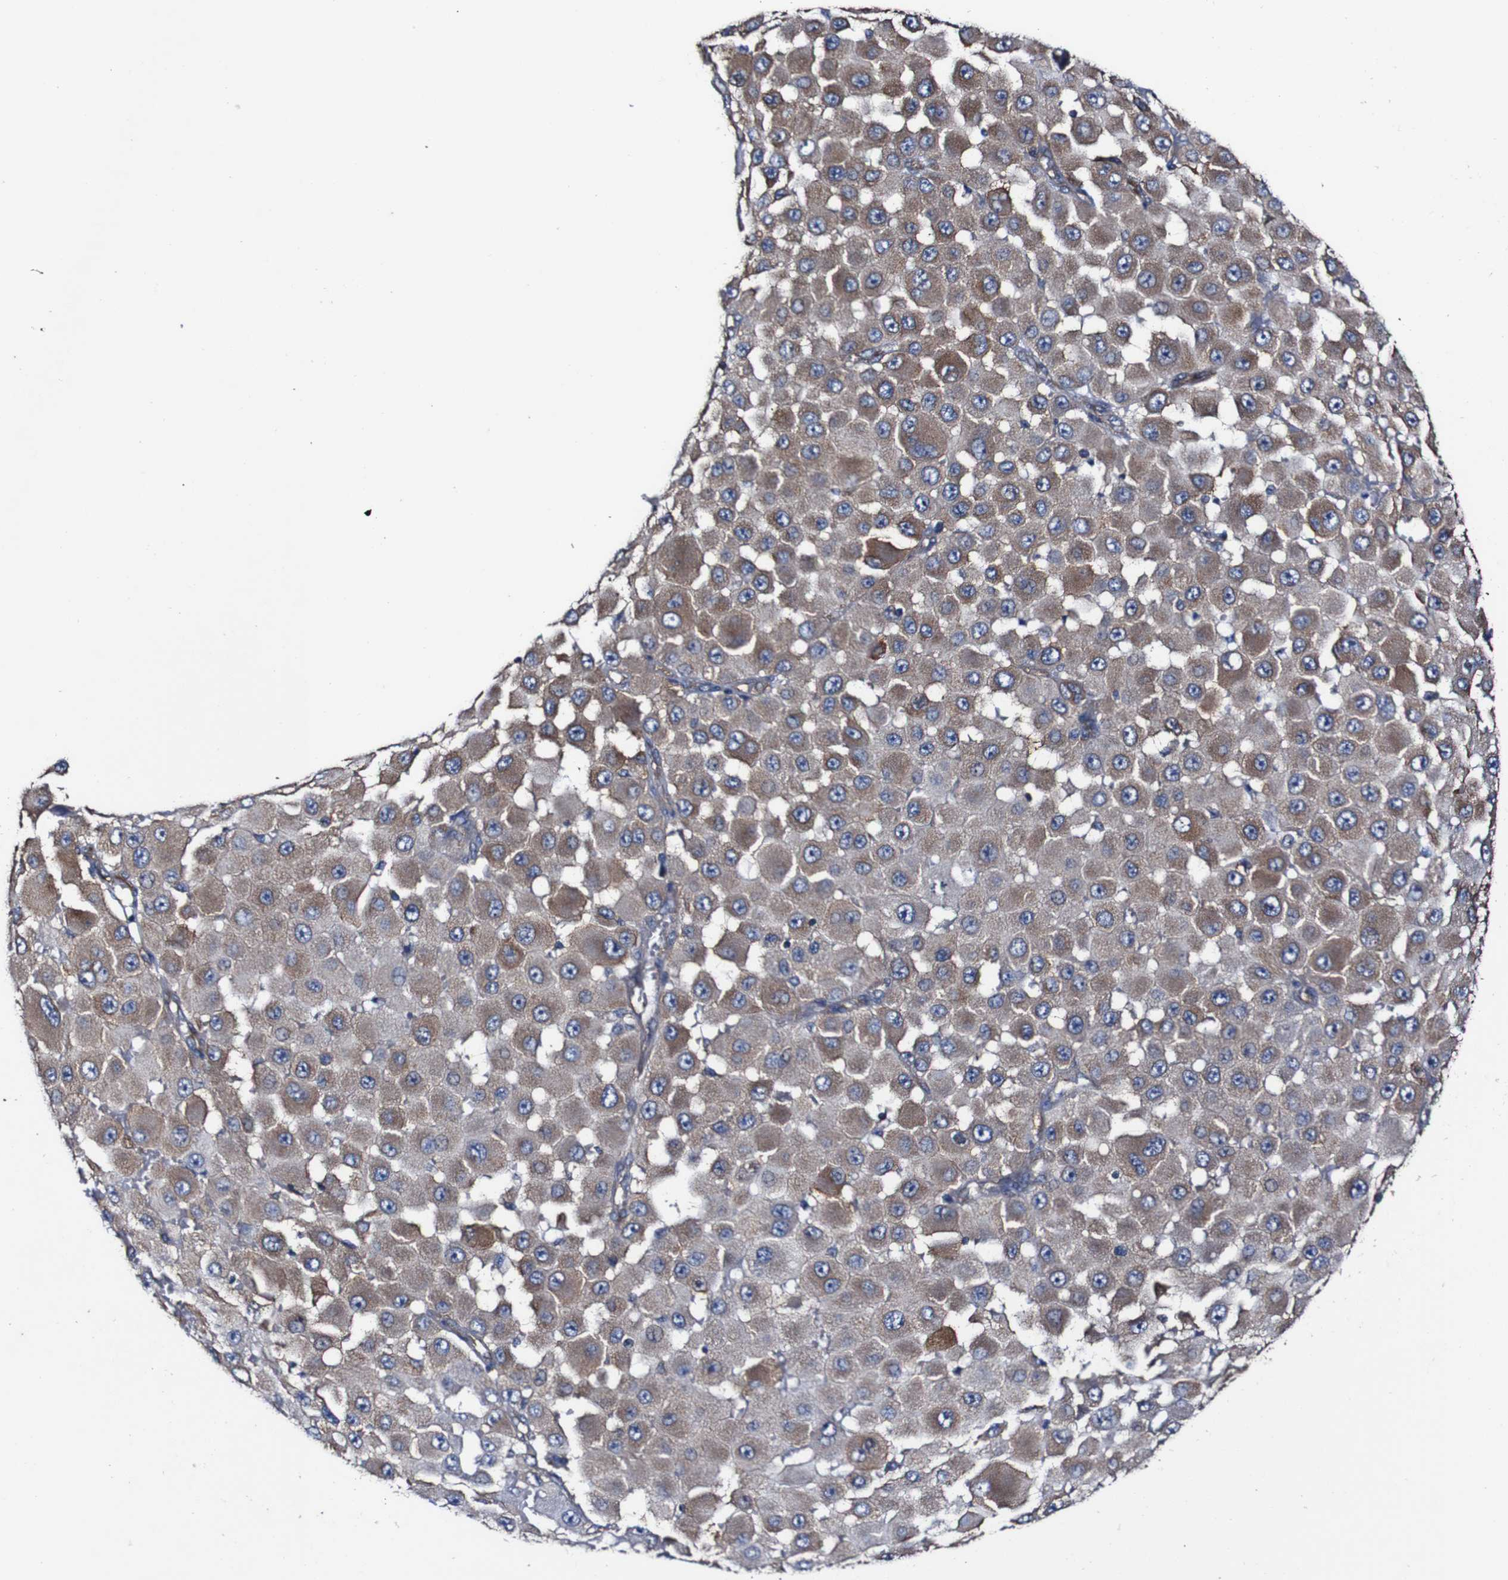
{"staining": {"intensity": "moderate", "quantity": "25%-75%", "location": "cytoplasmic/membranous"}, "tissue": "melanoma", "cell_type": "Tumor cells", "image_type": "cancer", "snomed": [{"axis": "morphology", "description": "Malignant melanoma, NOS"}, {"axis": "topography", "description": "Skin"}], "caption": "Moderate cytoplasmic/membranous protein positivity is seen in about 25%-75% of tumor cells in malignant melanoma.", "gene": "CSF1R", "patient": {"sex": "female", "age": 81}}